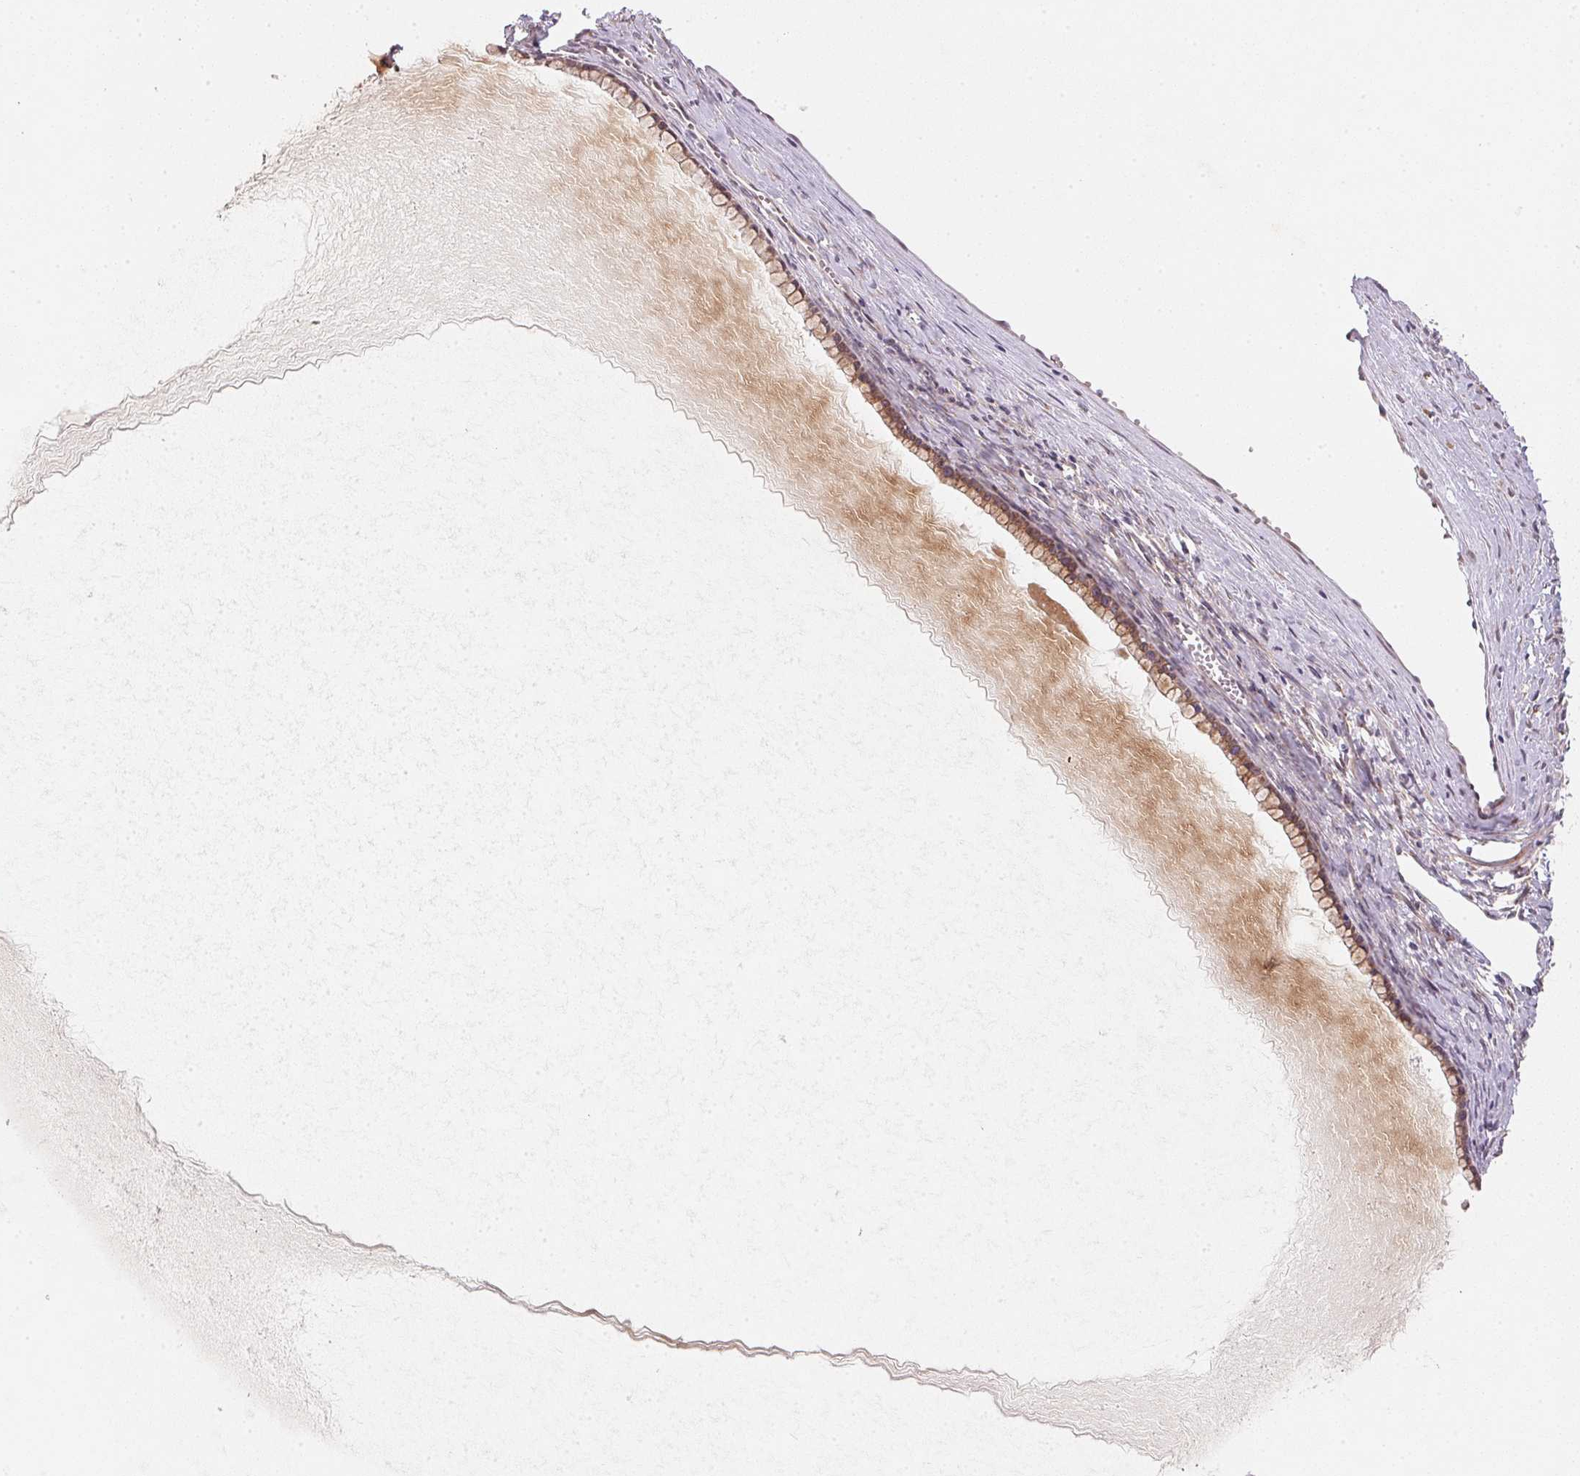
{"staining": {"intensity": "moderate", "quantity": ">75%", "location": "cytoplasmic/membranous"}, "tissue": "ovarian cancer", "cell_type": "Tumor cells", "image_type": "cancer", "snomed": [{"axis": "morphology", "description": "Cystadenocarcinoma, mucinous, NOS"}, {"axis": "topography", "description": "Ovary"}], "caption": "Tumor cells exhibit moderate cytoplasmic/membranous positivity in about >75% of cells in ovarian mucinous cystadenocarcinoma. (Brightfield microscopy of DAB IHC at high magnification).", "gene": "EI24", "patient": {"sex": "female", "age": 41}}